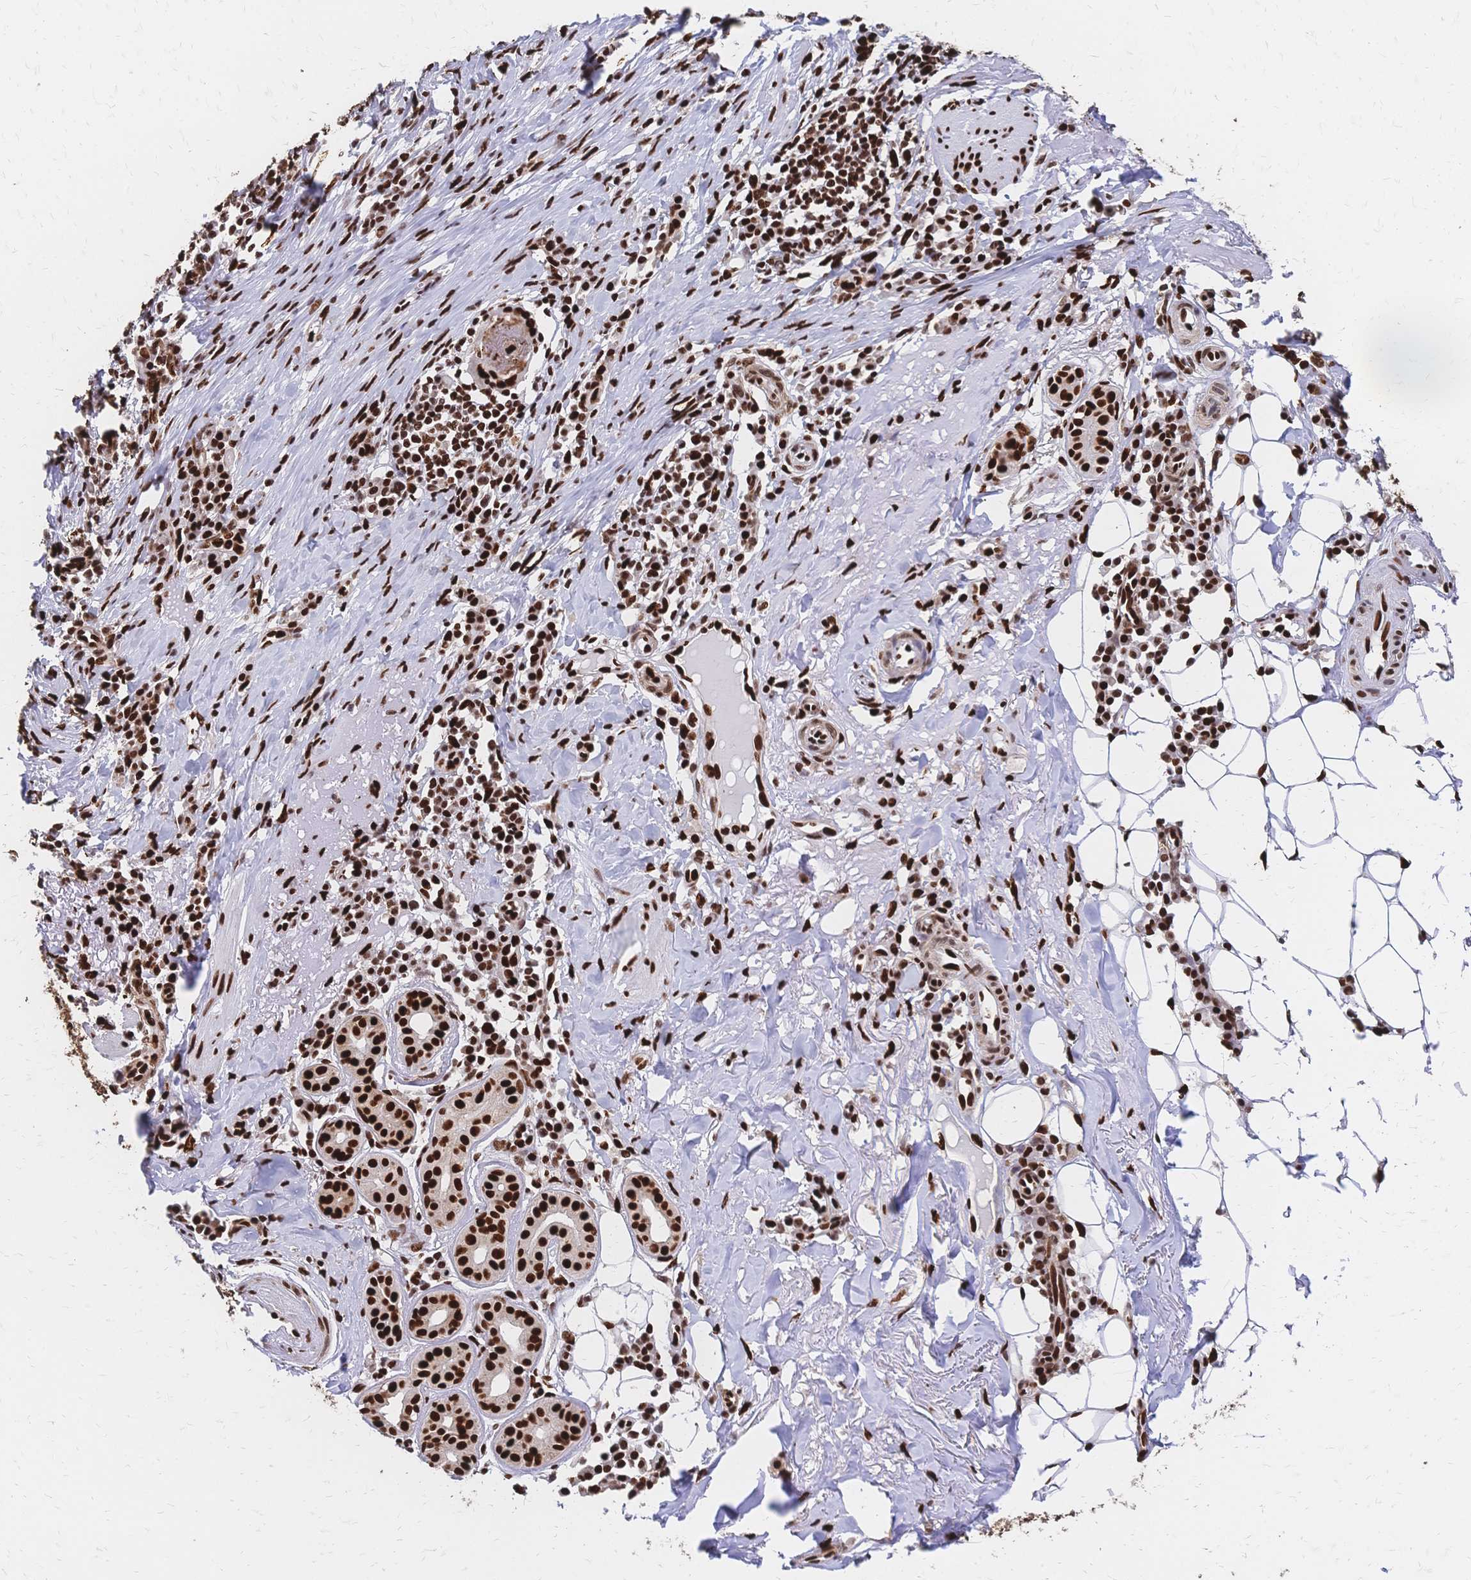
{"staining": {"intensity": "strong", "quantity": ">75%", "location": "nuclear"}, "tissue": "skin cancer", "cell_type": "Tumor cells", "image_type": "cancer", "snomed": [{"axis": "morphology", "description": "Basal cell carcinoma"}, {"axis": "topography", "description": "Skin"}], "caption": "Immunohistochemistry staining of skin basal cell carcinoma, which displays high levels of strong nuclear expression in about >75% of tumor cells indicating strong nuclear protein positivity. The staining was performed using DAB (brown) for protein detection and nuclei were counterstained in hematoxylin (blue).", "gene": "HDGF", "patient": {"sex": "female", "age": 93}}